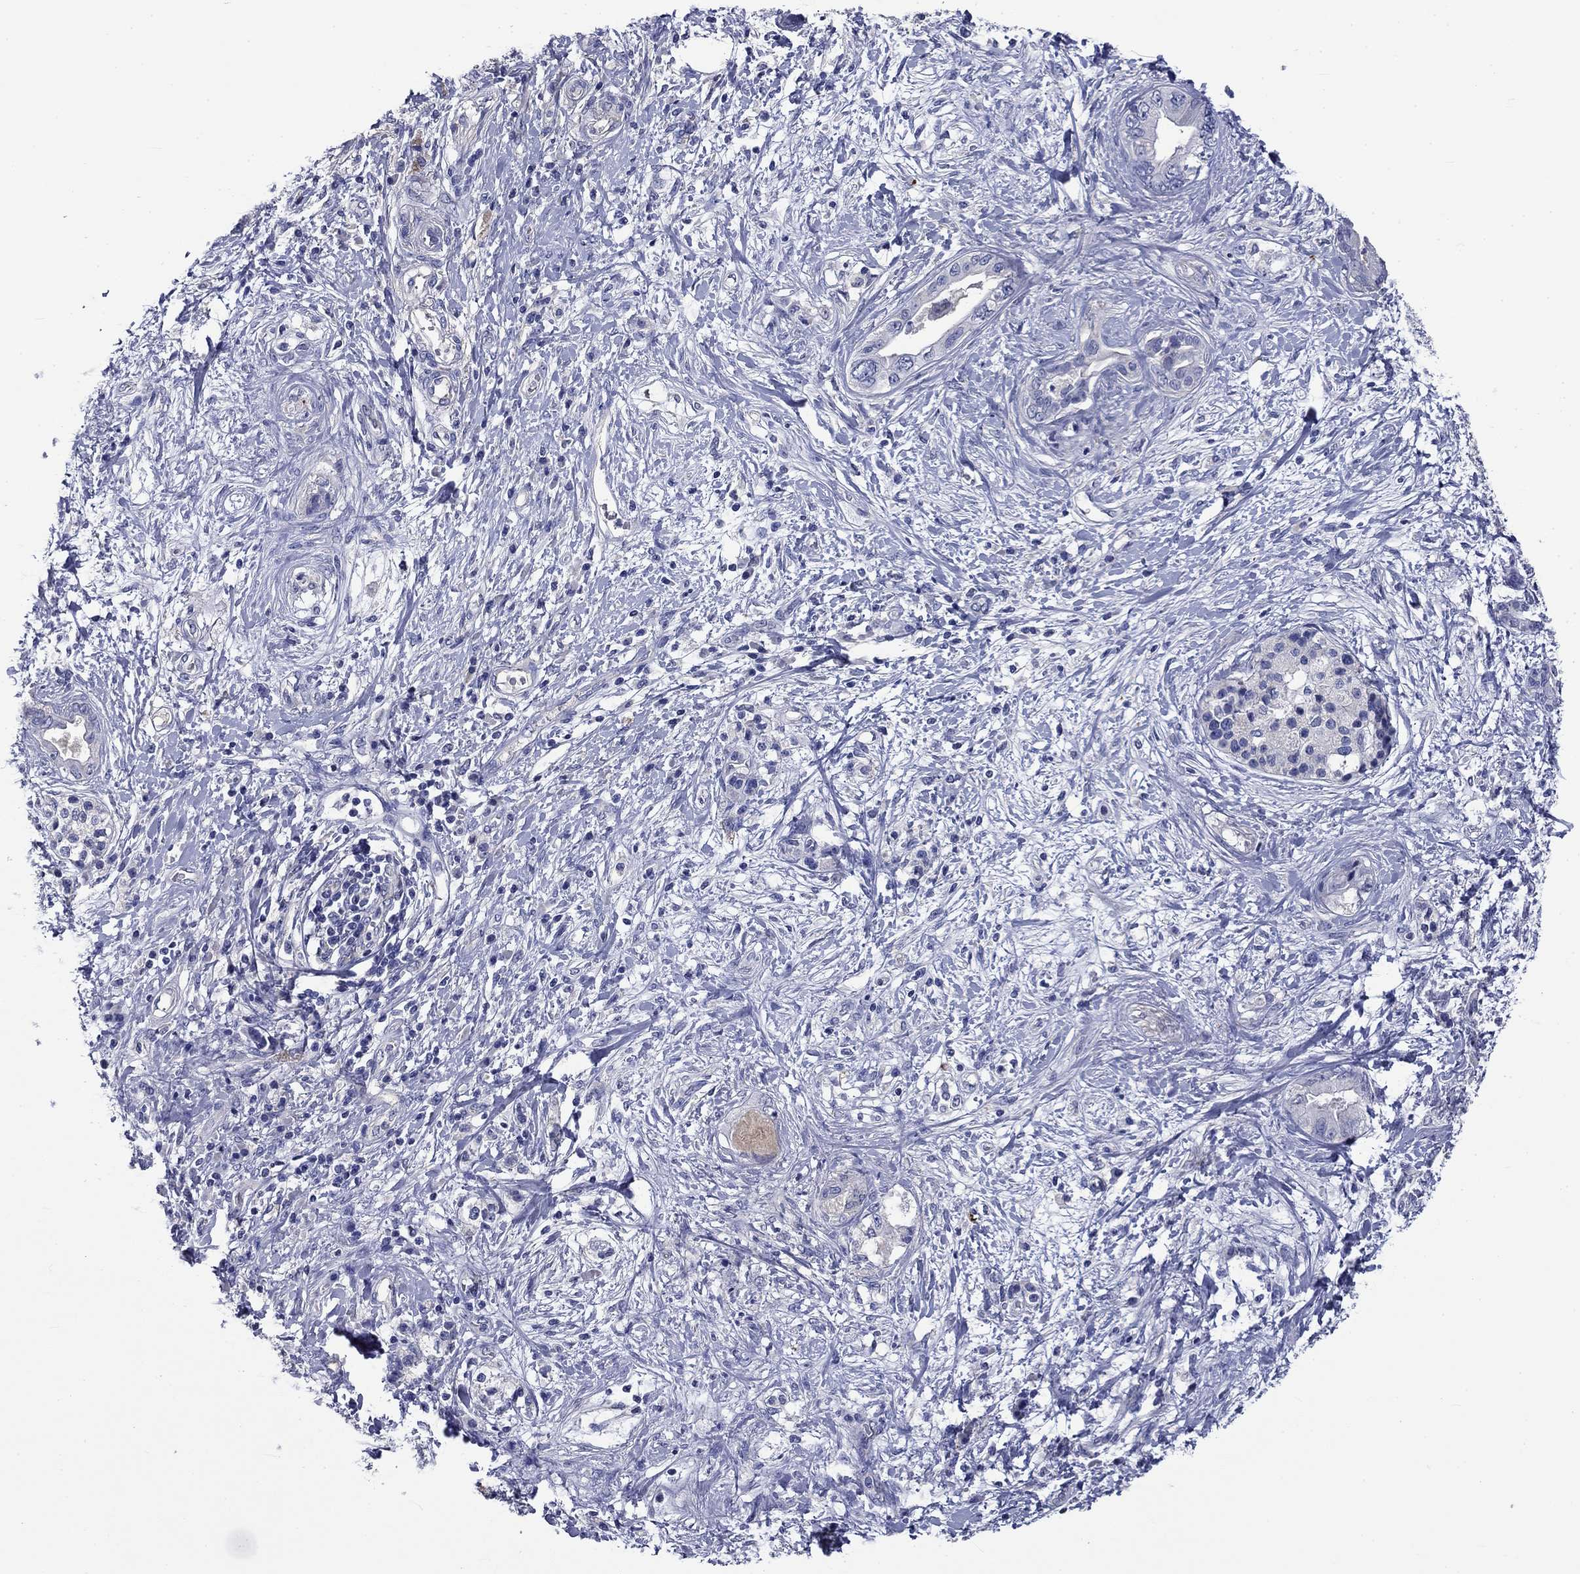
{"staining": {"intensity": "negative", "quantity": "none", "location": "none"}, "tissue": "pancreatic cancer", "cell_type": "Tumor cells", "image_type": "cancer", "snomed": [{"axis": "morphology", "description": "Adenocarcinoma, NOS"}, {"axis": "topography", "description": "Pancreas"}], "caption": "Image shows no protein positivity in tumor cells of pancreatic cancer tissue.", "gene": "CNDP1", "patient": {"sex": "female", "age": 56}}